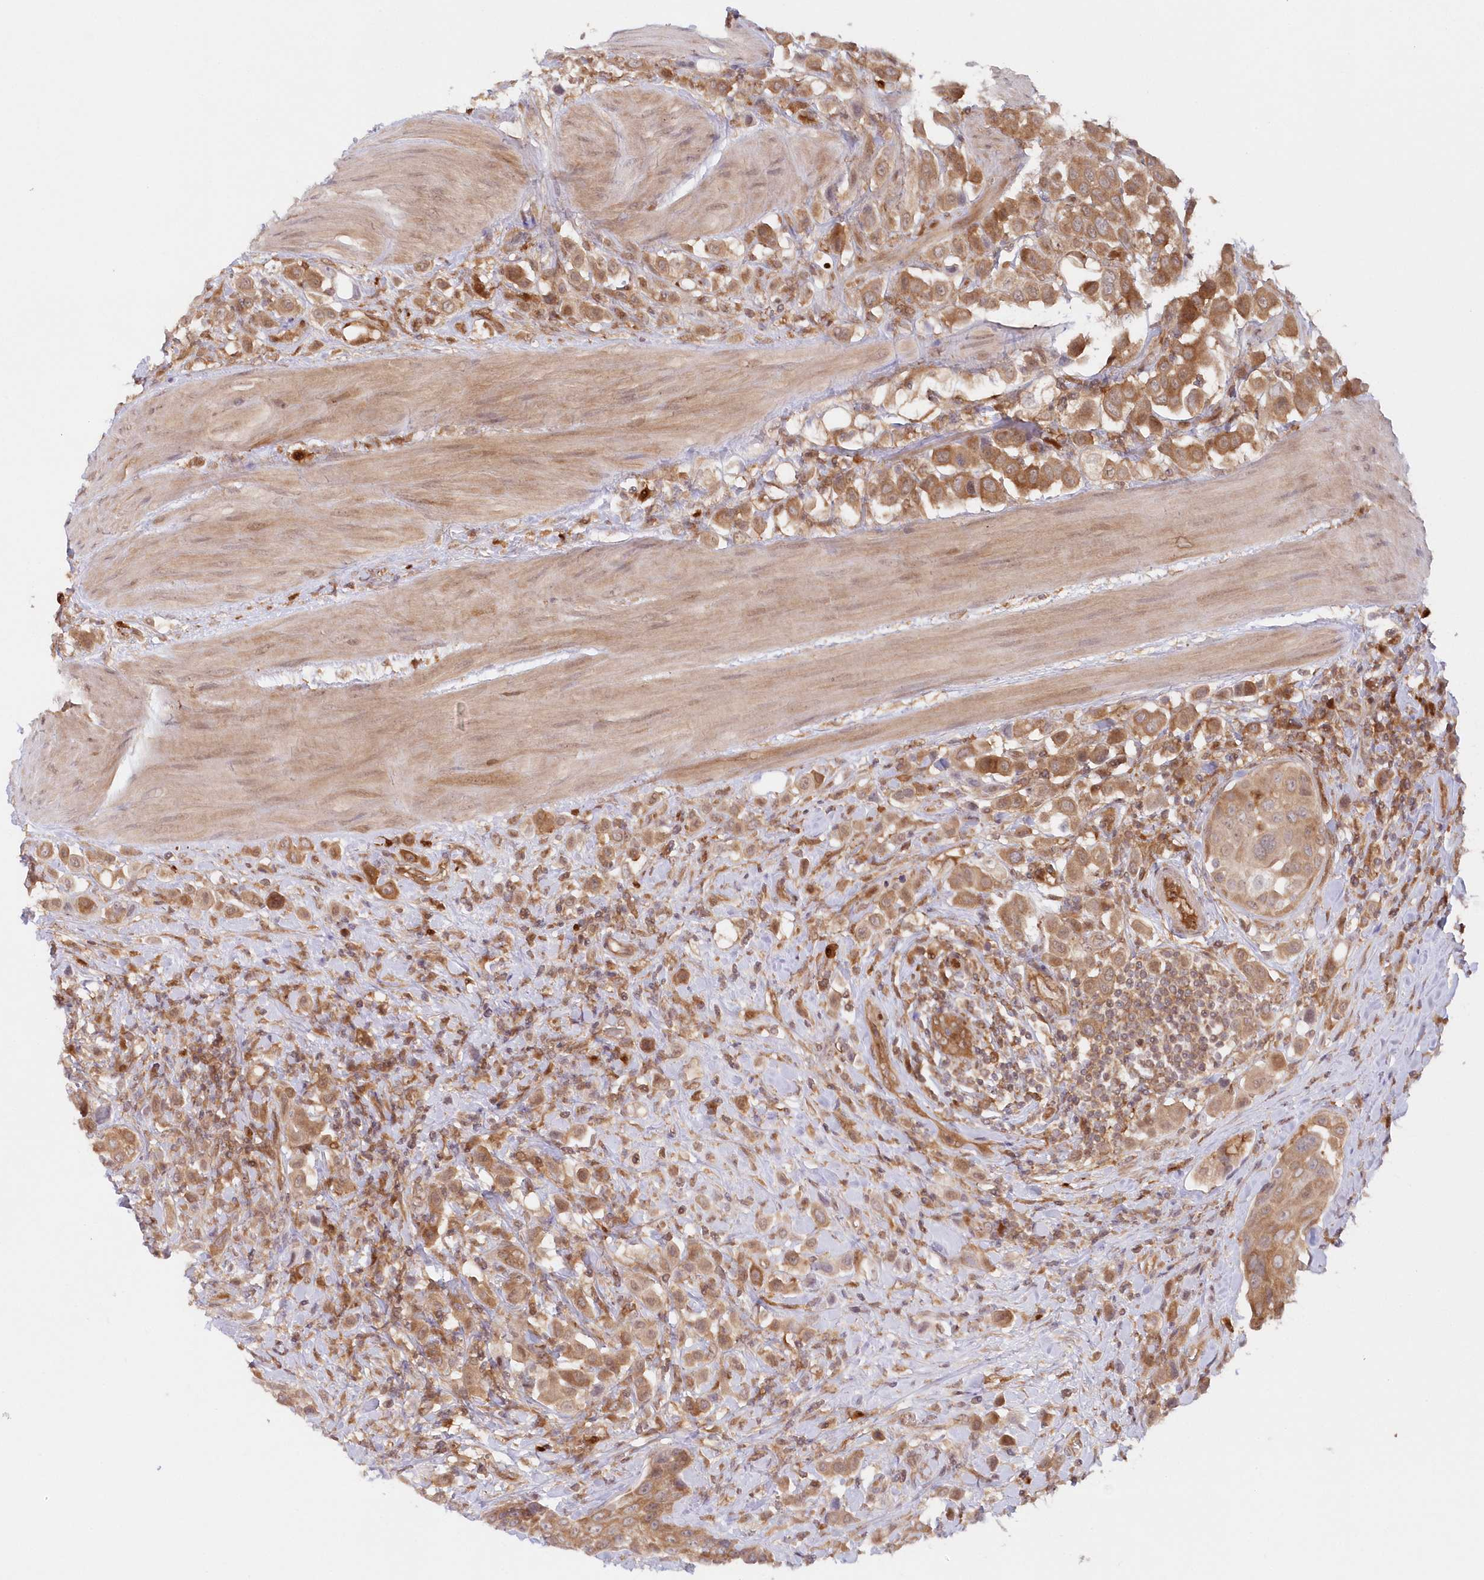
{"staining": {"intensity": "moderate", "quantity": ">75%", "location": "cytoplasmic/membranous"}, "tissue": "urothelial cancer", "cell_type": "Tumor cells", "image_type": "cancer", "snomed": [{"axis": "morphology", "description": "Urothelial carcinoma, High grade"}, {"axis": "topography", "description": "Urinary bladder"}], "caption": "IHC of urothelial cancer demonstrates medium levels of moderate cytoplasmic/membranous positivity in approximately >75% of tumor cells.", "gene": "GBE1", "patient": {"sex": "male", "age": 50}}